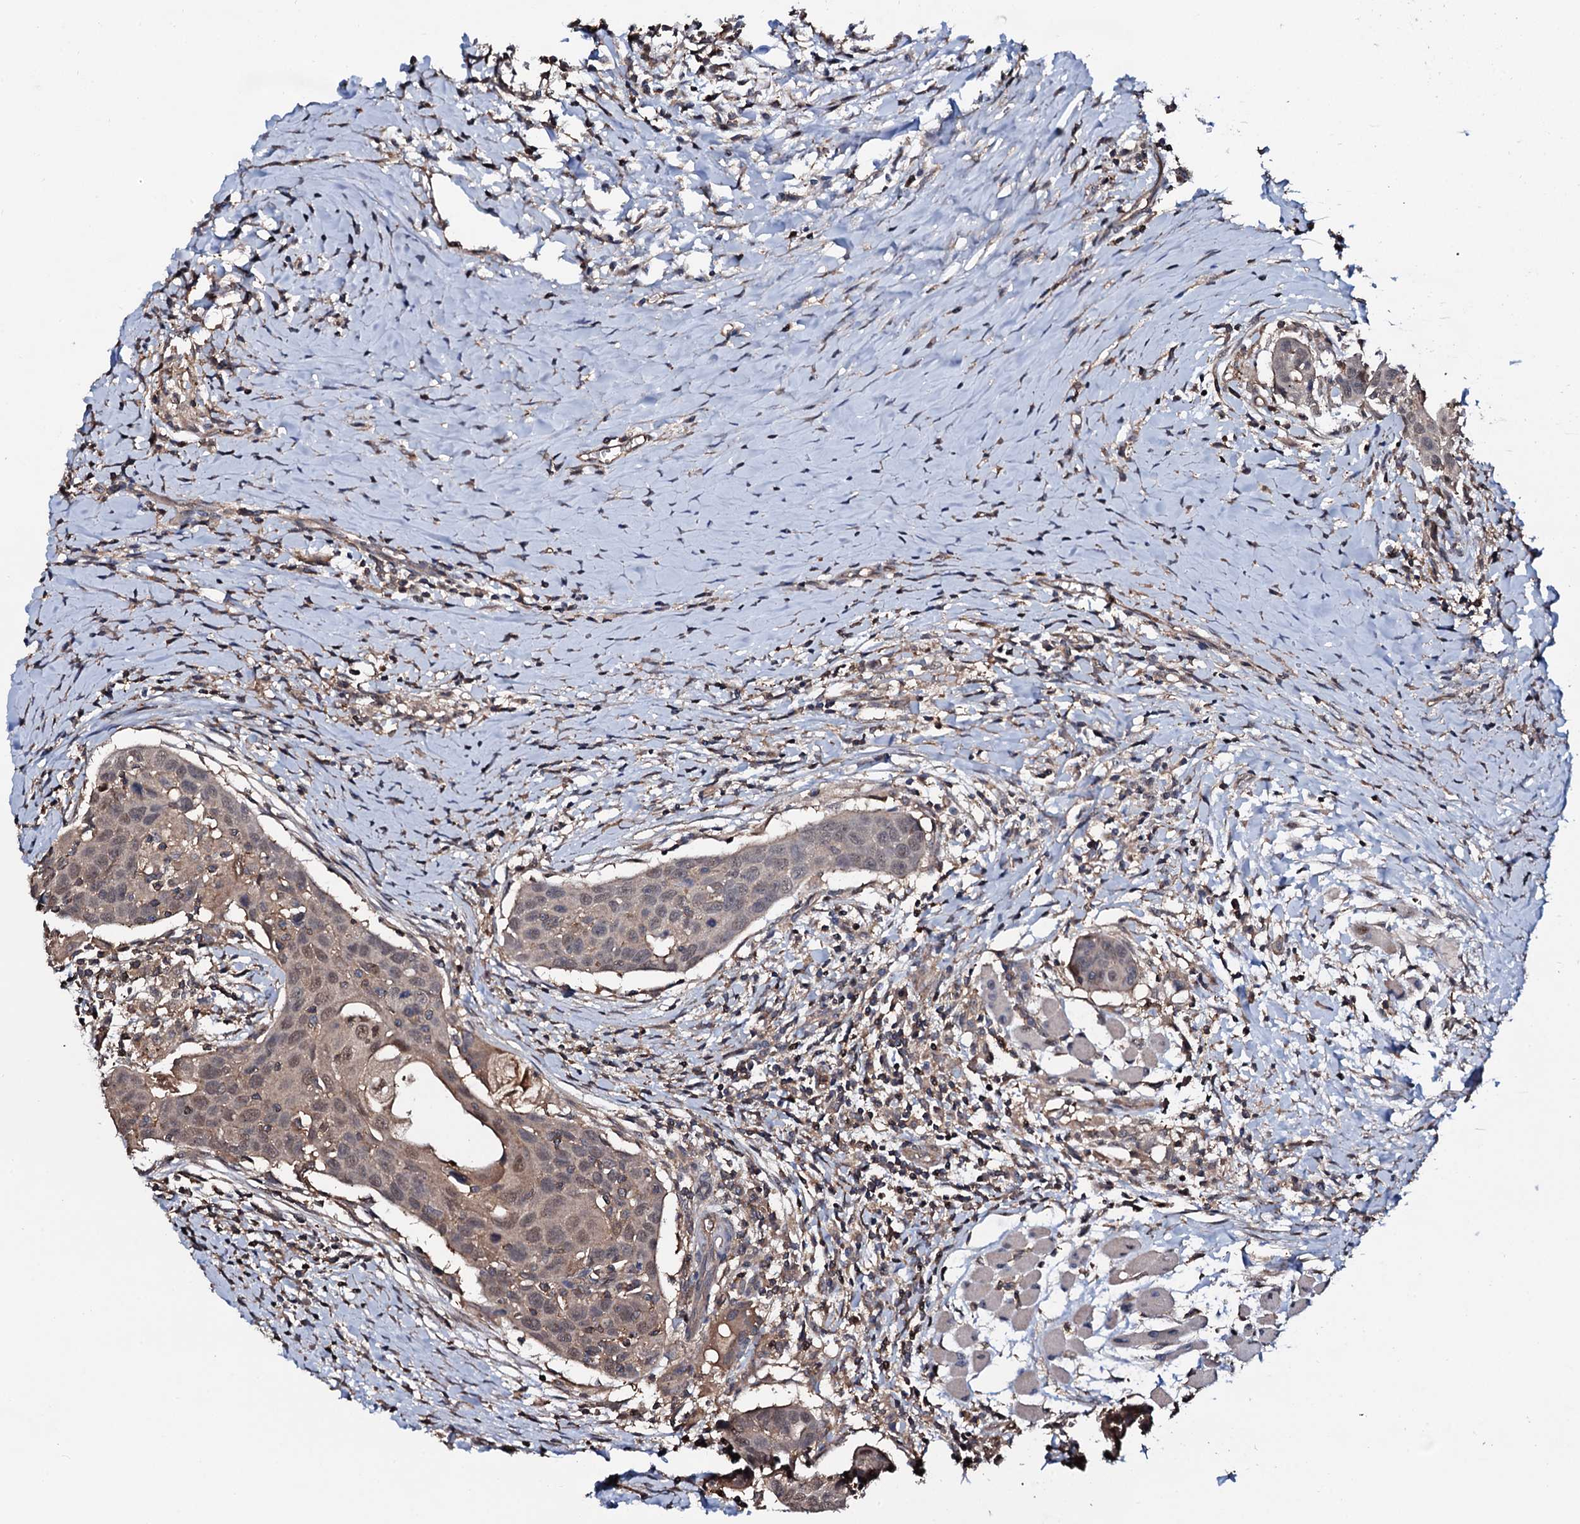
{"staining": {"intensity": "weak", "quantity": "25%-75%", "location": "nuclear"}, "tissue": "head and neck cancer", "cell_type": "Tumor cells", "image_type": "cancer", "snomed": [{"axis": "morphology", "description": "Squamous cell carcinoma, NOS"}, {"axis": "topography", "description": "Oral tissue"}, {"axis": "topography", "description": "Head-Neck"}], "caption": "Immunohistochemistry of human head and neck cancer (squamous cell carcinoma) shows low levels of weak nuclear expression in approximately 25%-75% of tumor cells.", "gene": "COG6", "patient": {"sex": "female", "age": 50}}